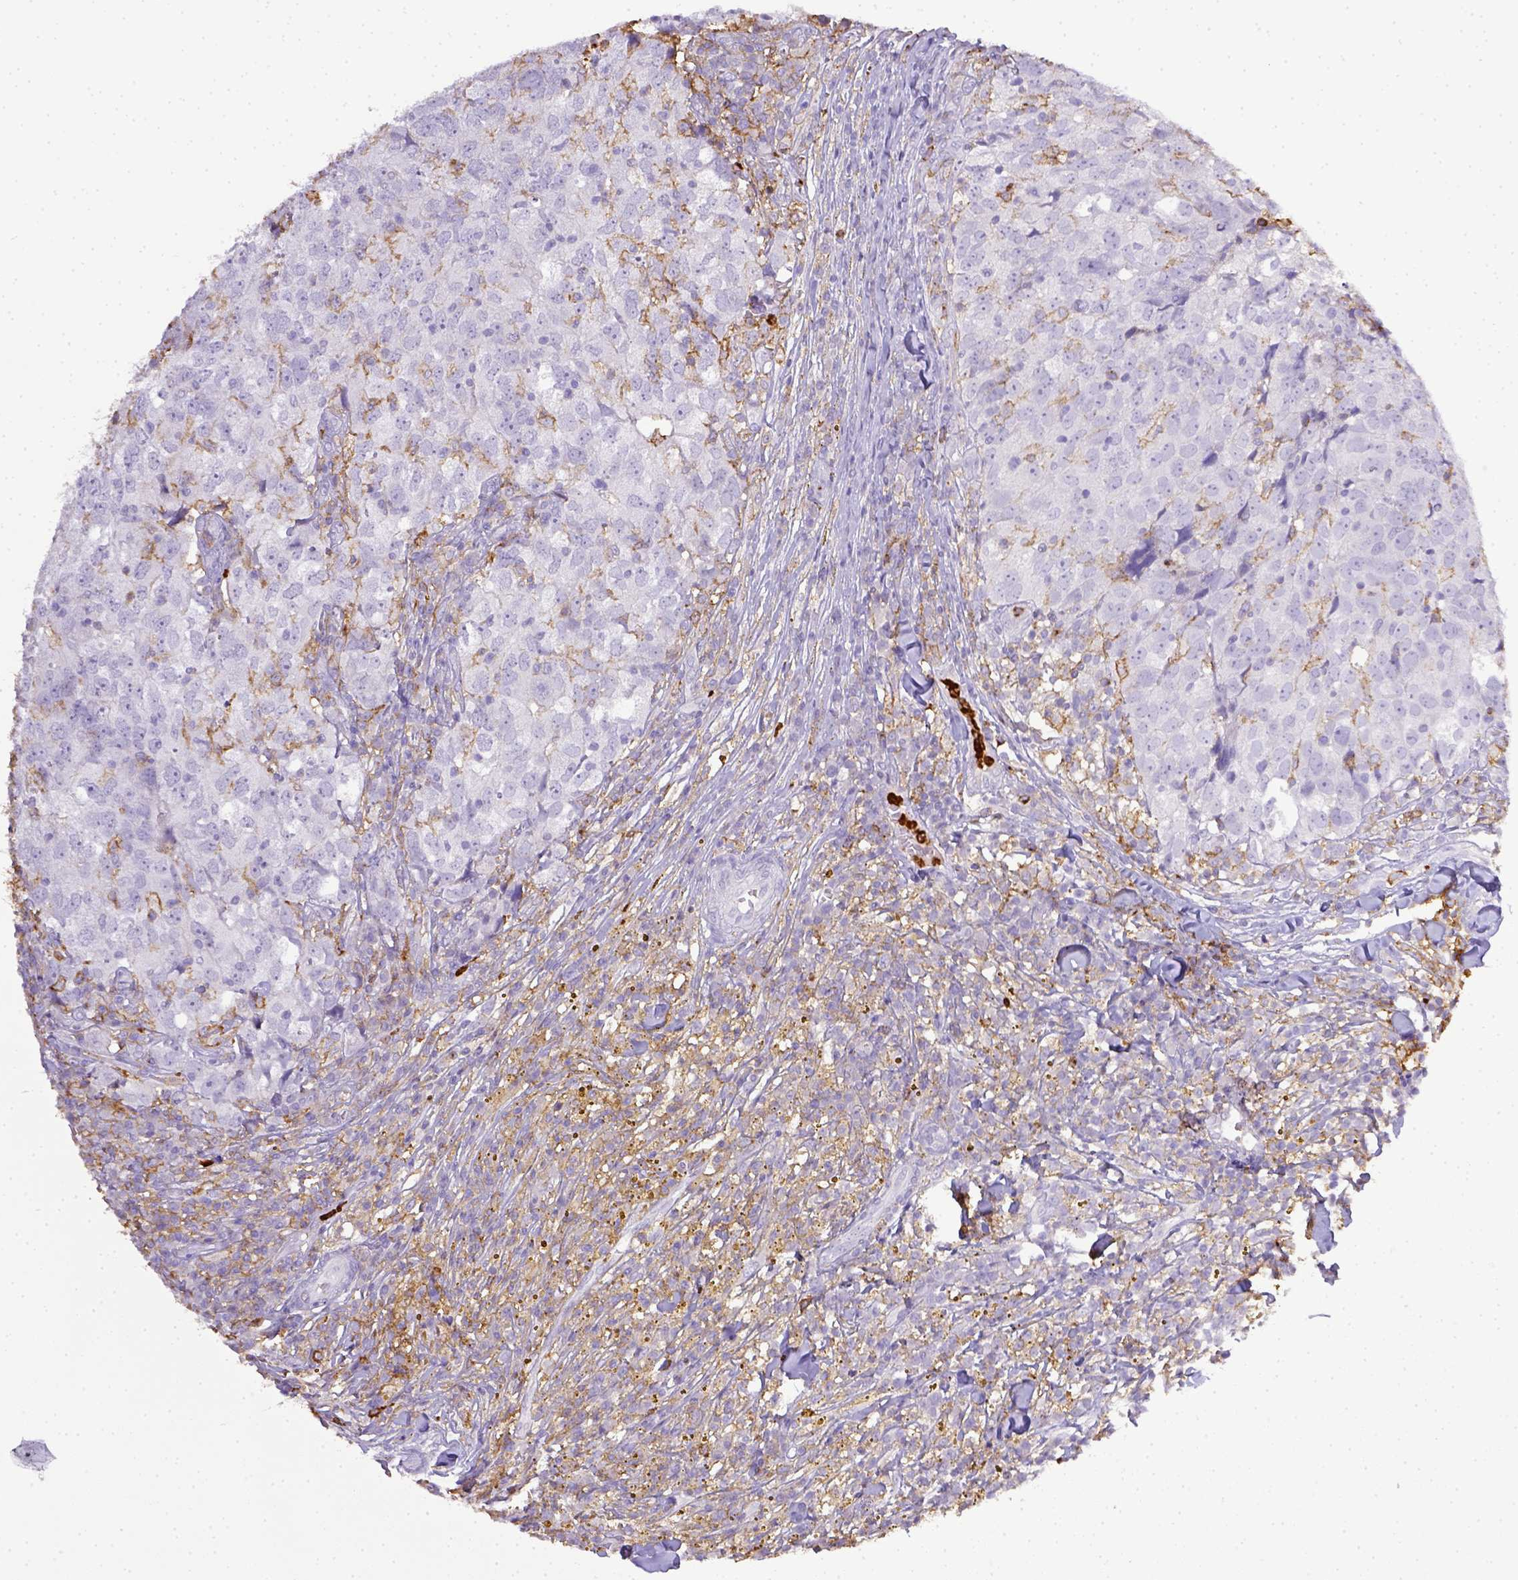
{"staining": {"intensity": "negative", "quantity": "none", "location": "none"}, "tissue": "breast cancer", "cell_type": "Tumor cells", "image_type": "cancer", "snomed": [{"axis": "morphology", "description": "Duct carcinoma"}, {"axis": "topography", "description": "Breast"}], "caption": "Histopathology image shows no protein positivity in tumor cells of infiltrating ductal carcinoma (breast) tissue. (DAB (3,3'-diaminobenzidine) immunohistochemistry (IHC), high magnification).", "gene": "ITGAM", "patient": {"sex": "female", "age": 30}}